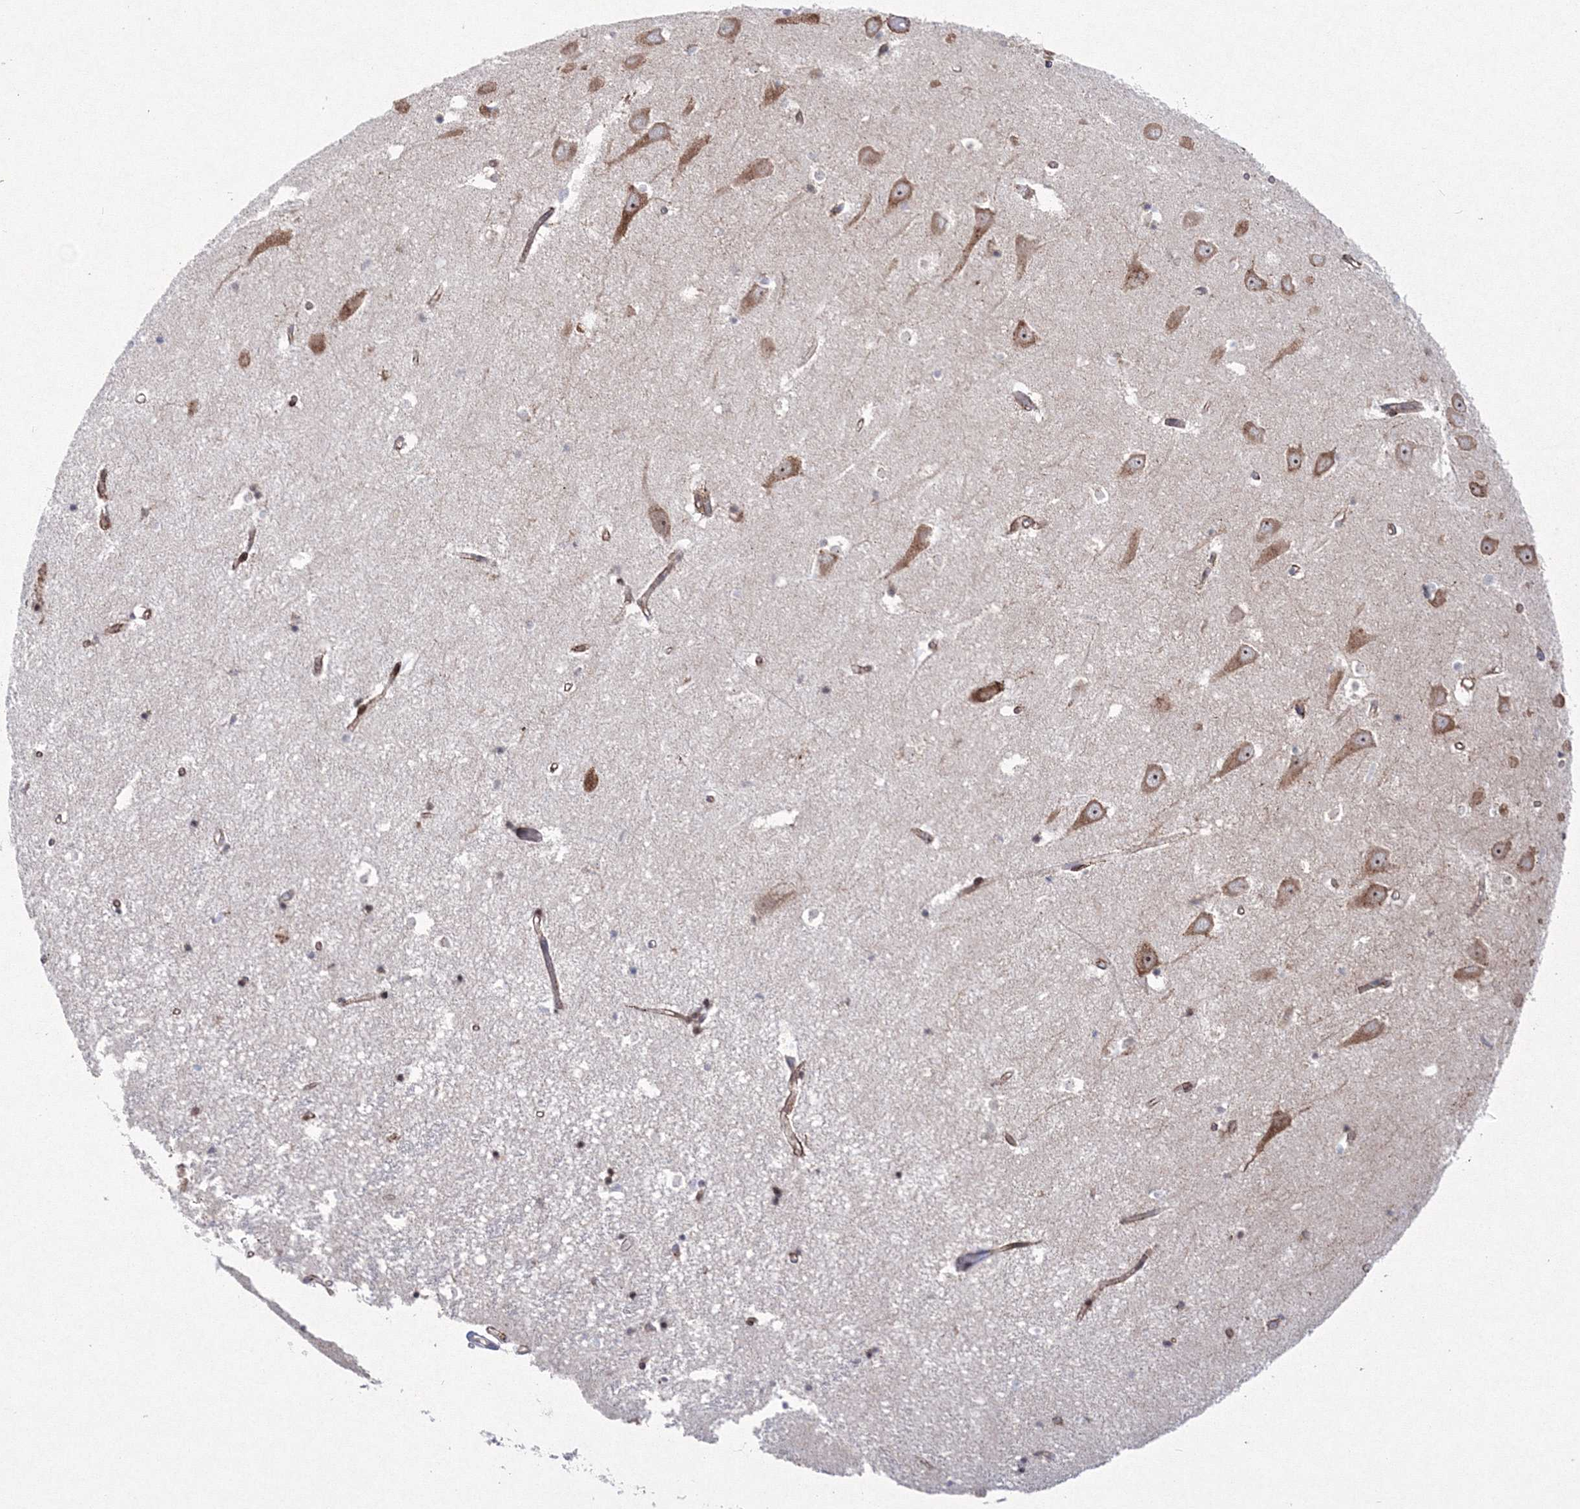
{"staining": {"intensity": "negative", "quantity": "none", "location": "none"}, "tissue": "hippocampus", "cell_type": "Glial cells", "image_type": "normal", "snomed": [{"axis": "morphology", "description": "Normal tissue, NOS"}, {"axis": "topography", "description": "Hippocampus"}], "caption": "This image is of benign hippocampus stained with immunohistochemistry (IHC) to label a protein in brown with the nuclei are counter-stained blue. There is no staining in glial cells.", "gene": "EFCAB12", "patient": {"sex": "male", "age": 70}}